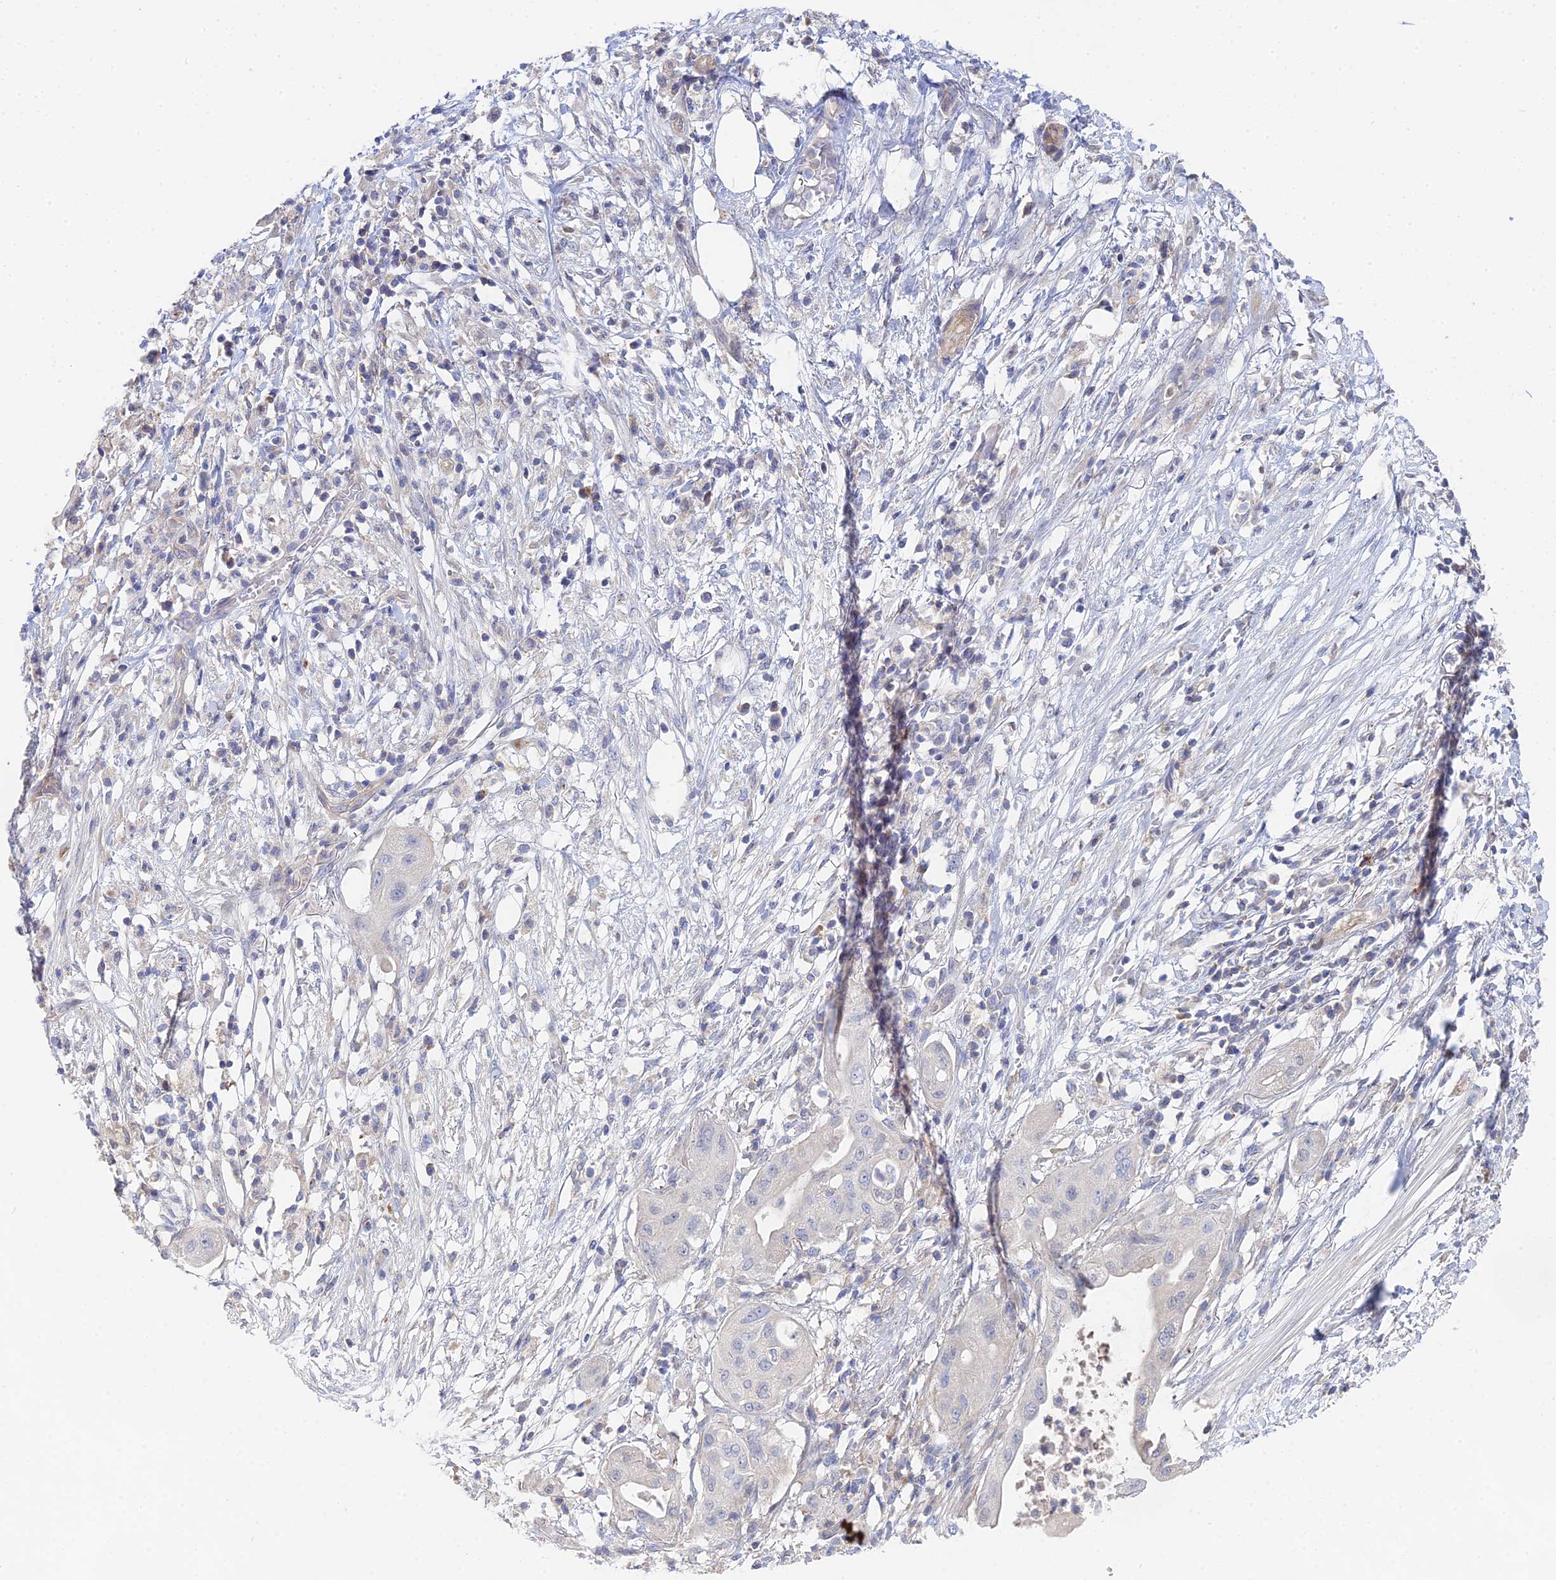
{"staining": {"intensity": "negative", "quantity": "none", "location": "none"}, "tissue": "pancreatic cancer", "cell_type": "Tumor cells", "image_type": "cancer", "snomed": [{"axis": "morphology", "description": "Adenocarcinoma, NOS"}, {"axis": "topography", "description": "Pancreas"}], "caption": "Immunohistochemistry (IHC) photomicrograph of pancreatic cancer (adenocarcinoma) stained for a protein (brown), which reveals no positivity in tumor cells.", "gene": "DNAH14", "patient": {"sex": "male", "age": 68}}